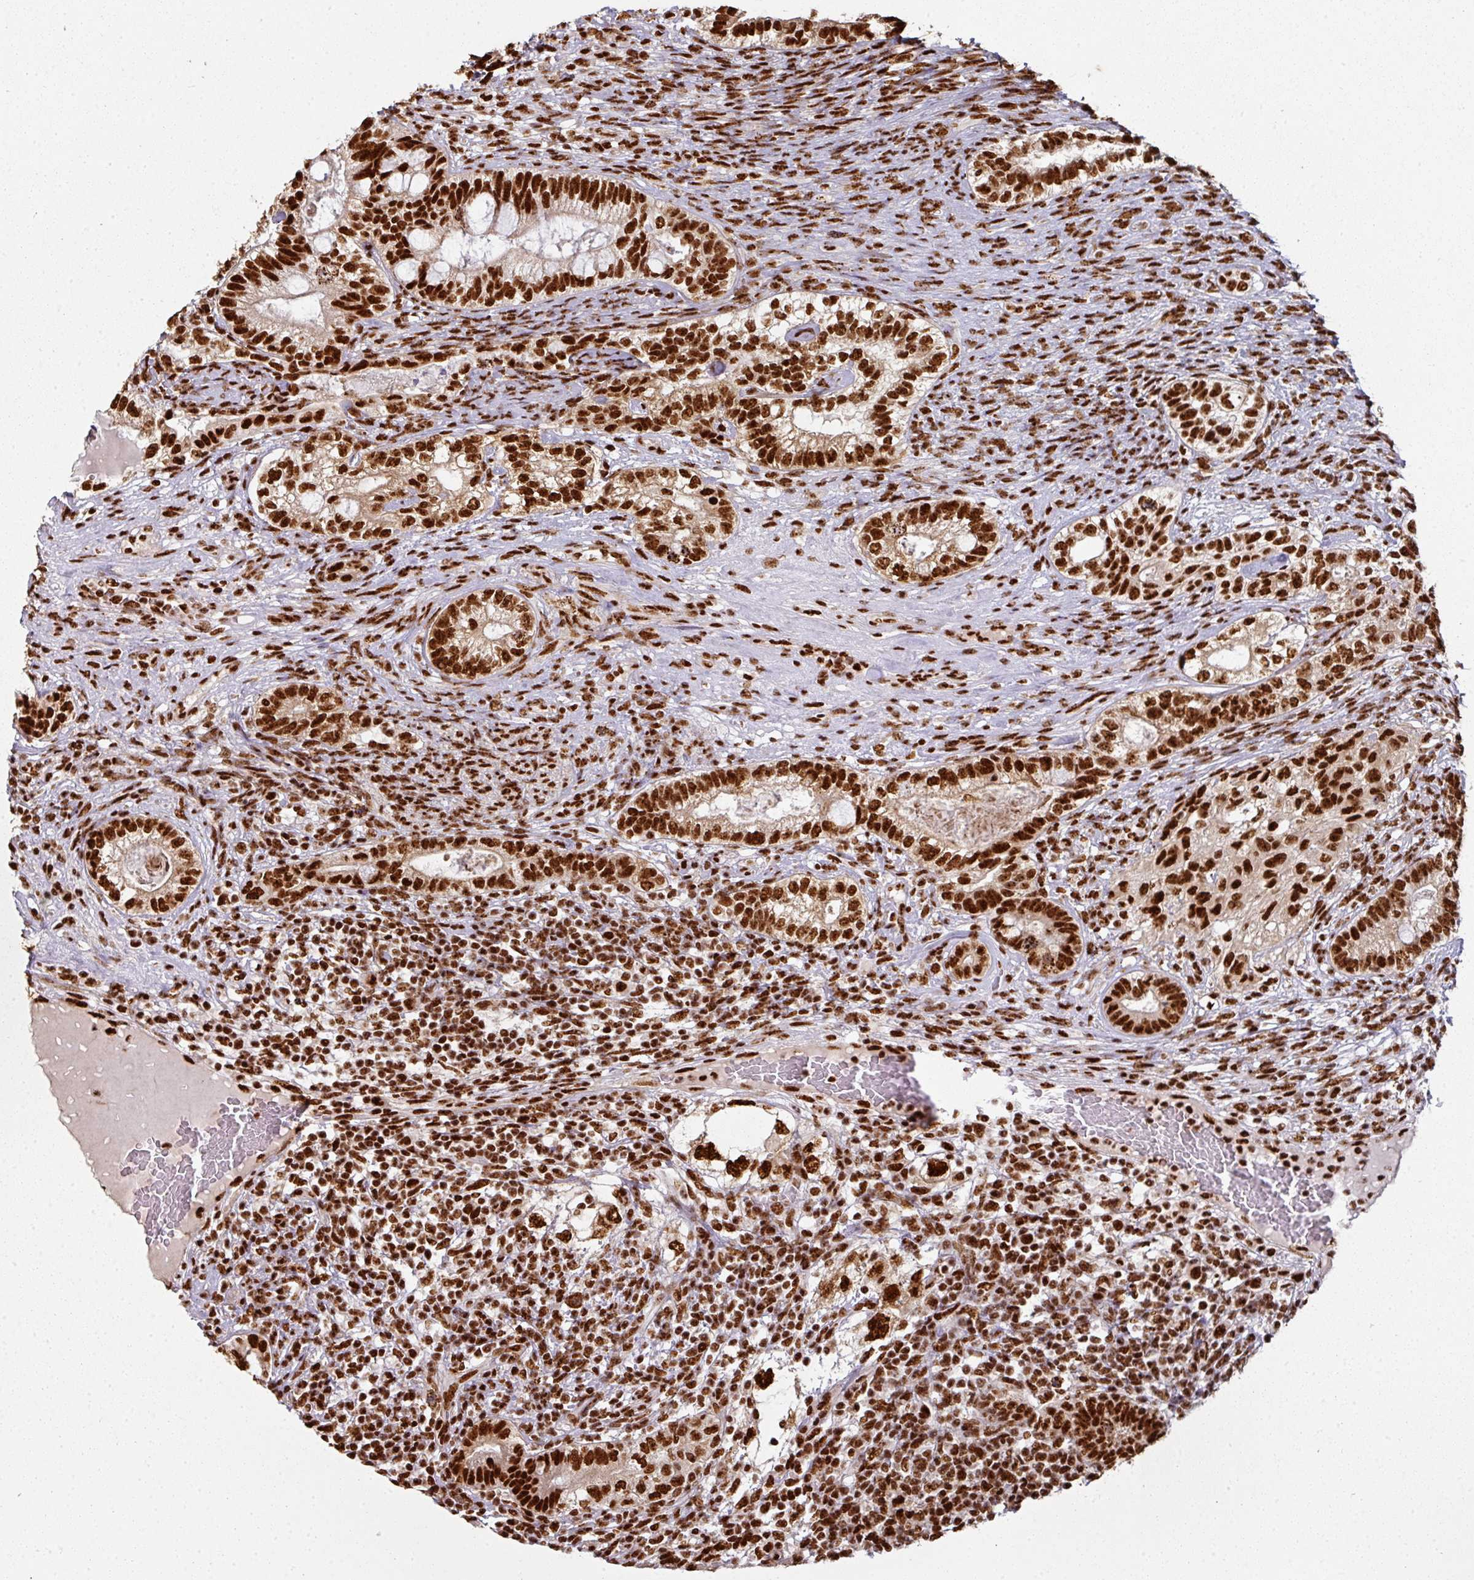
{"staining": {"intensity": "strong", "quantity": ">75%", "location": "nuclear"}, "tissue": "testis cancer", "cell_type": "Tumor cells", "image_type": "cancer", "snomed": [{"axis": "morphology", "description": "Seminoma, NOS"}, {"axis": "morphology", "description": "Carcinoma, Embryonal, NOS"}, {"axis": "topography", "description": "Testis"}], "caption": "Immunohistochemical staining of testis embryonal carcinoma displays high levels of strong nuclear protein staining in about >75% of tumor cells. The protein of interest is shown in brown color, while the nuclei are stained blue.", "gene": "SIK3", "patient": {"sex": "male", "age": 41}}